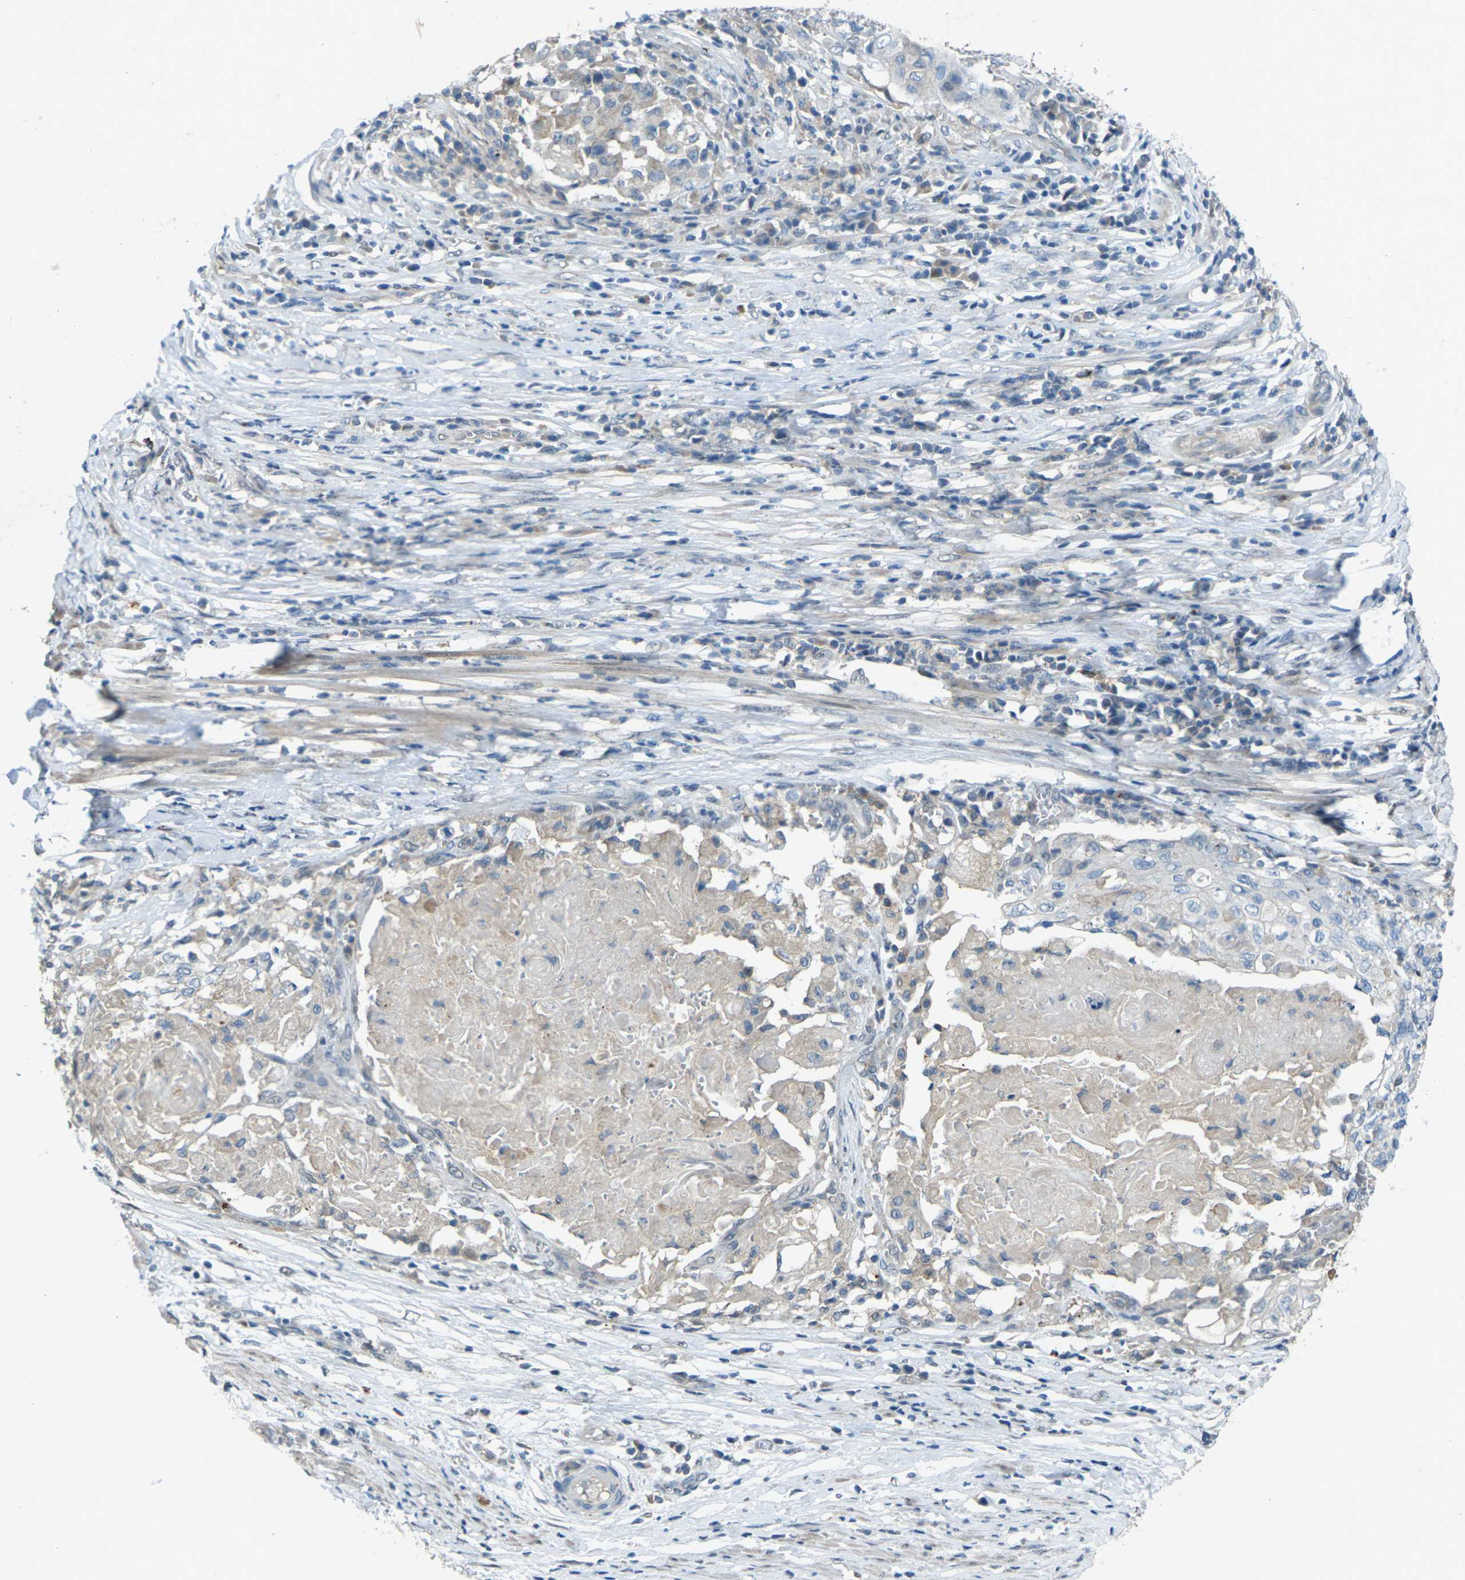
{"staining": {"intensity": "weak", "quantity": "<25%", "location": "cytoplasmic/membranous"}, "tissue": "cervical cancer", "cell_type": "Tumor cells", "image_type": "cancer", "snomed": [{"axis": "morphology", "description": "Squamous cell carcinoma, NOS"}, {"axis": "topography", "description": "Cervix"}], "caption": "IHC histopathology image of neoplastic tissue: squamous cell carcinoma (cervical) stained with DAB displays no significant protein expression in tumor cells. Nuclei are stained in blue.", "gene": "SIGLEC14", "patient": {"sex": "female", "age": 39}}